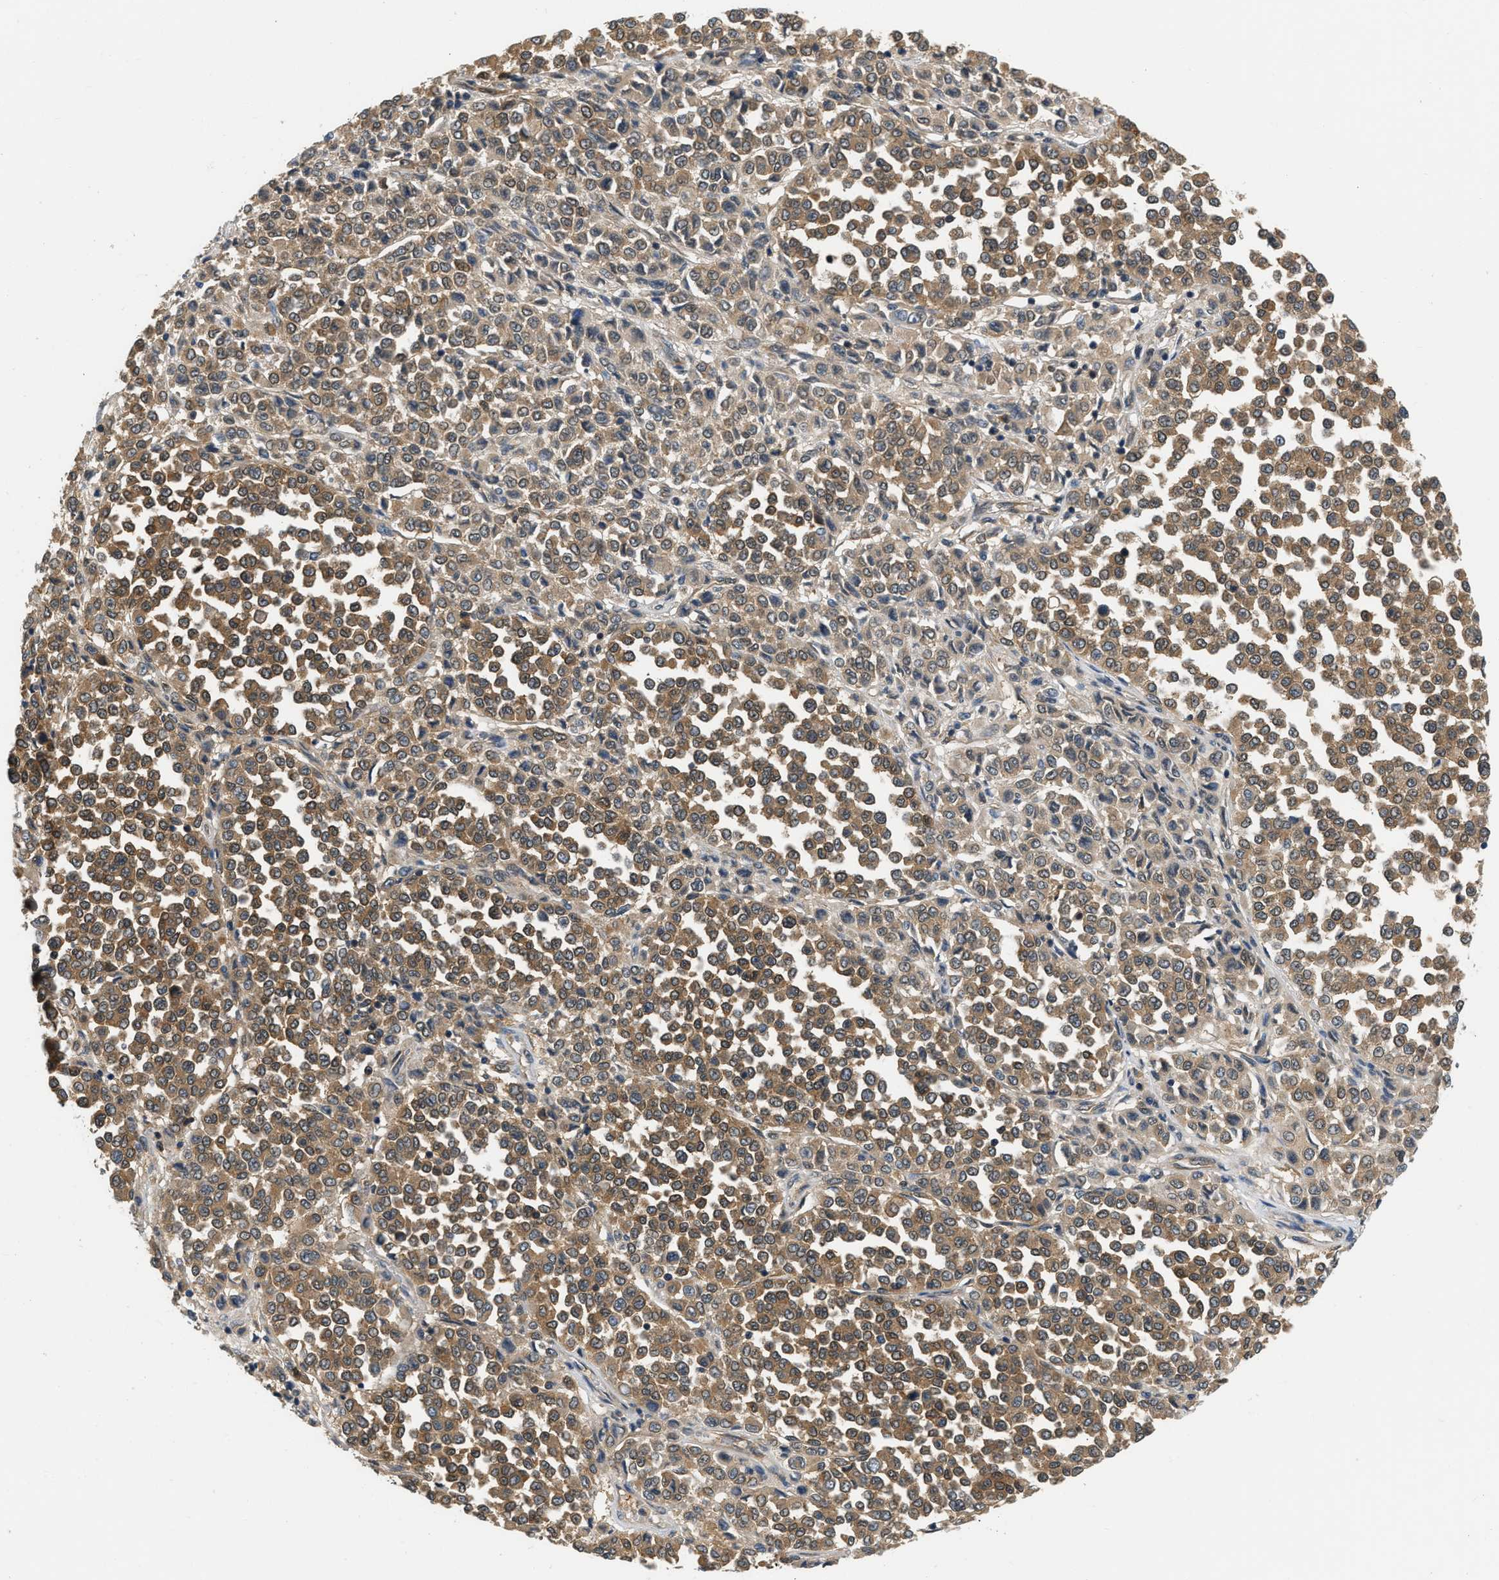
{"staining": {"intensity": "moderate", "quantity": ">75%", "location": "cytoplasmic/membranous"}, "tissue": "melanoma", "cell_type": "Tumor cells", "image_type": "cancer", "snomed": [{"axis": "morphology", "description": "Malignant melanoma, Metastatic site"}, {"axis": "topography", "description": "Pancreas"}], "caption": "Immunohistochemistry (IHC) of malignant melanoma (metastatic site) demonstrates medium levels of moderate cytoplasmic/membranous expression in approximately >75% of tumor cells.", "gene": "EIF4EBP2", "patient": {"sex": "female", "age": 30}}